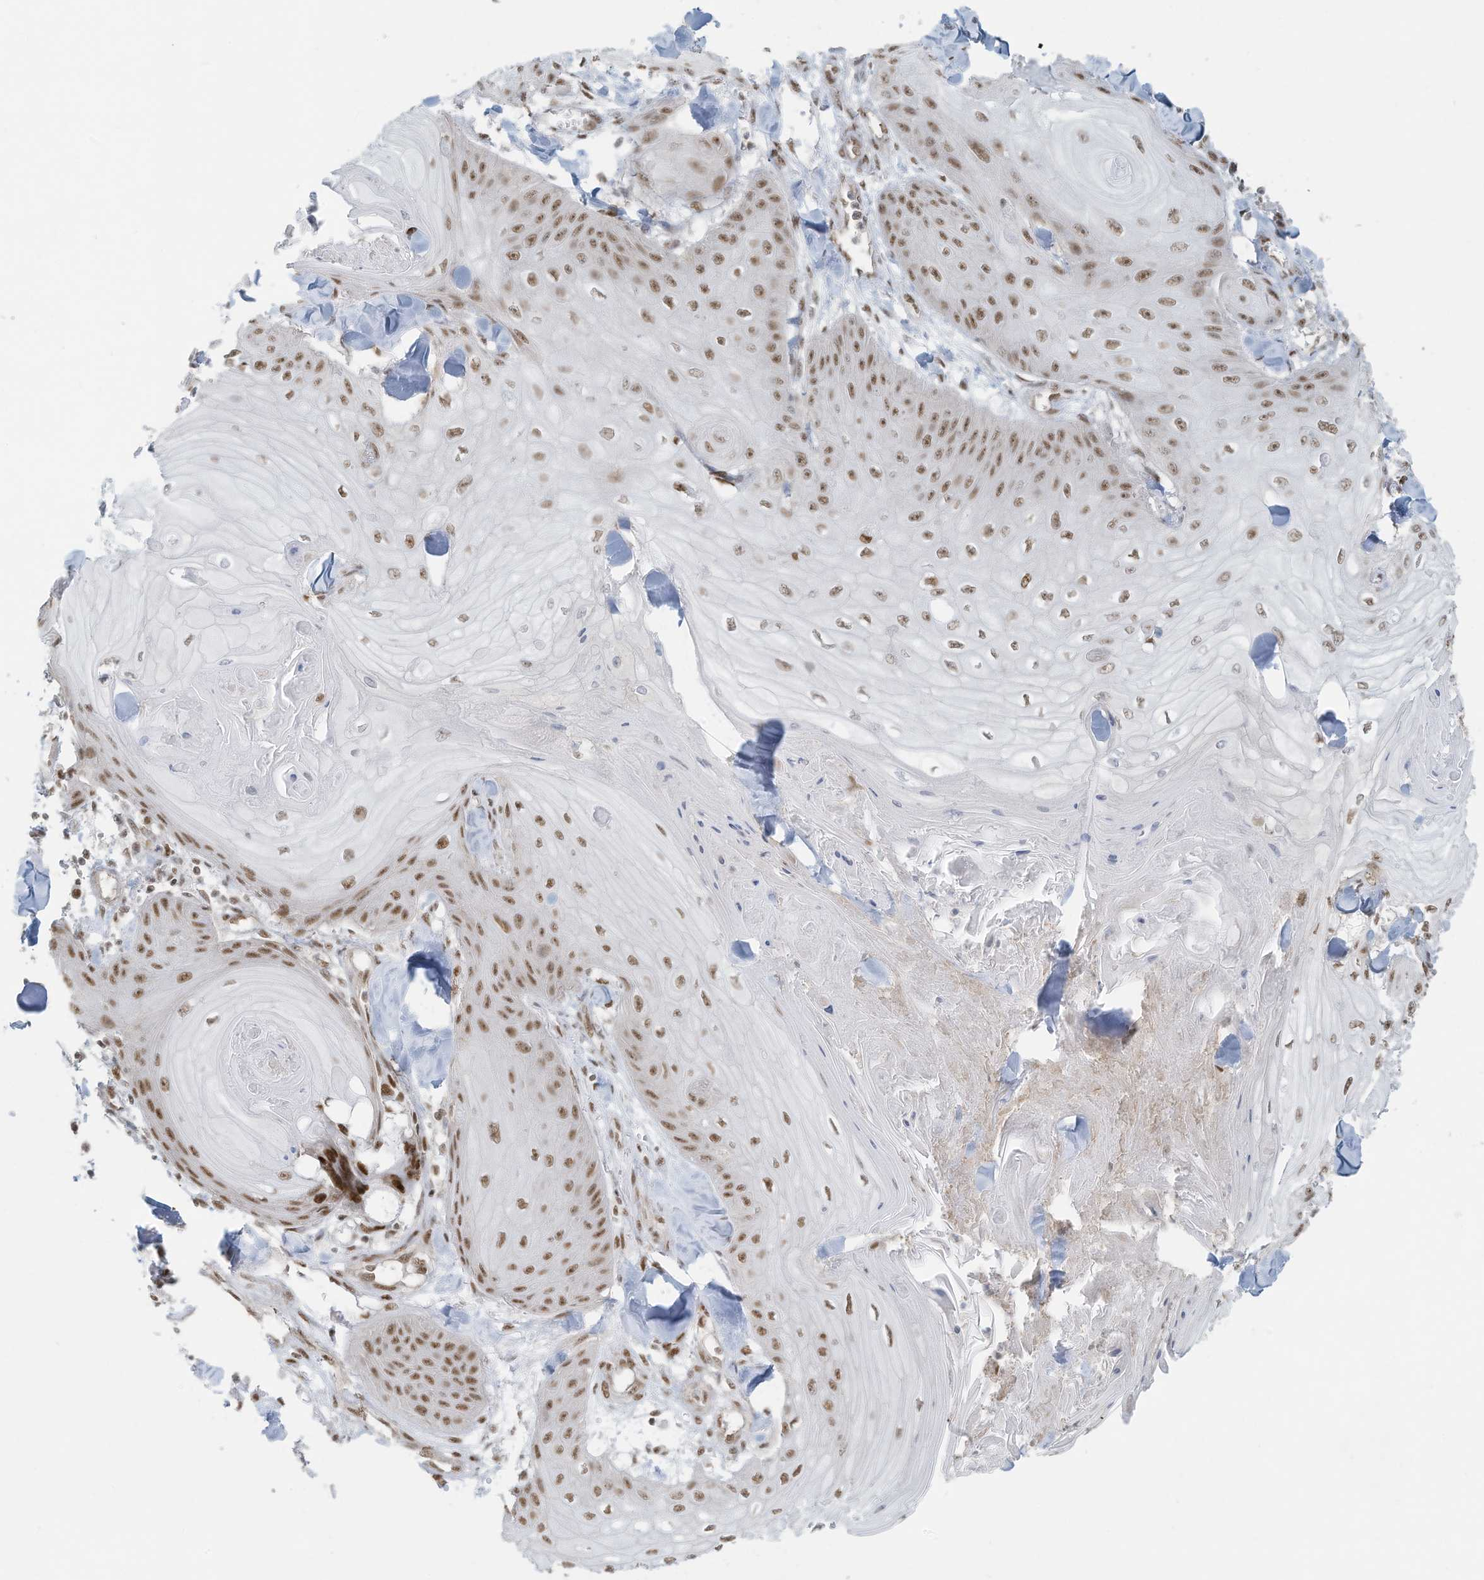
{"staining": {"intensity": "moderate", "quantity": ">75%", "location": "nuclear"}, "tissue": "skin cancer", "cell_type": "Tumor cells", "image_type": "cancer", "snomed": [{"axis": "morphology", "description": "Squamous cell carcinoma, NOS"}, {"axis": "topography", "description": "Skin"}], "caption": "Tumor cells reveal moderate nuclear expression in about >75% of cells in skin cancer.", "gene": "DBR1", "patient": {"sex": "male", "age": 74}}